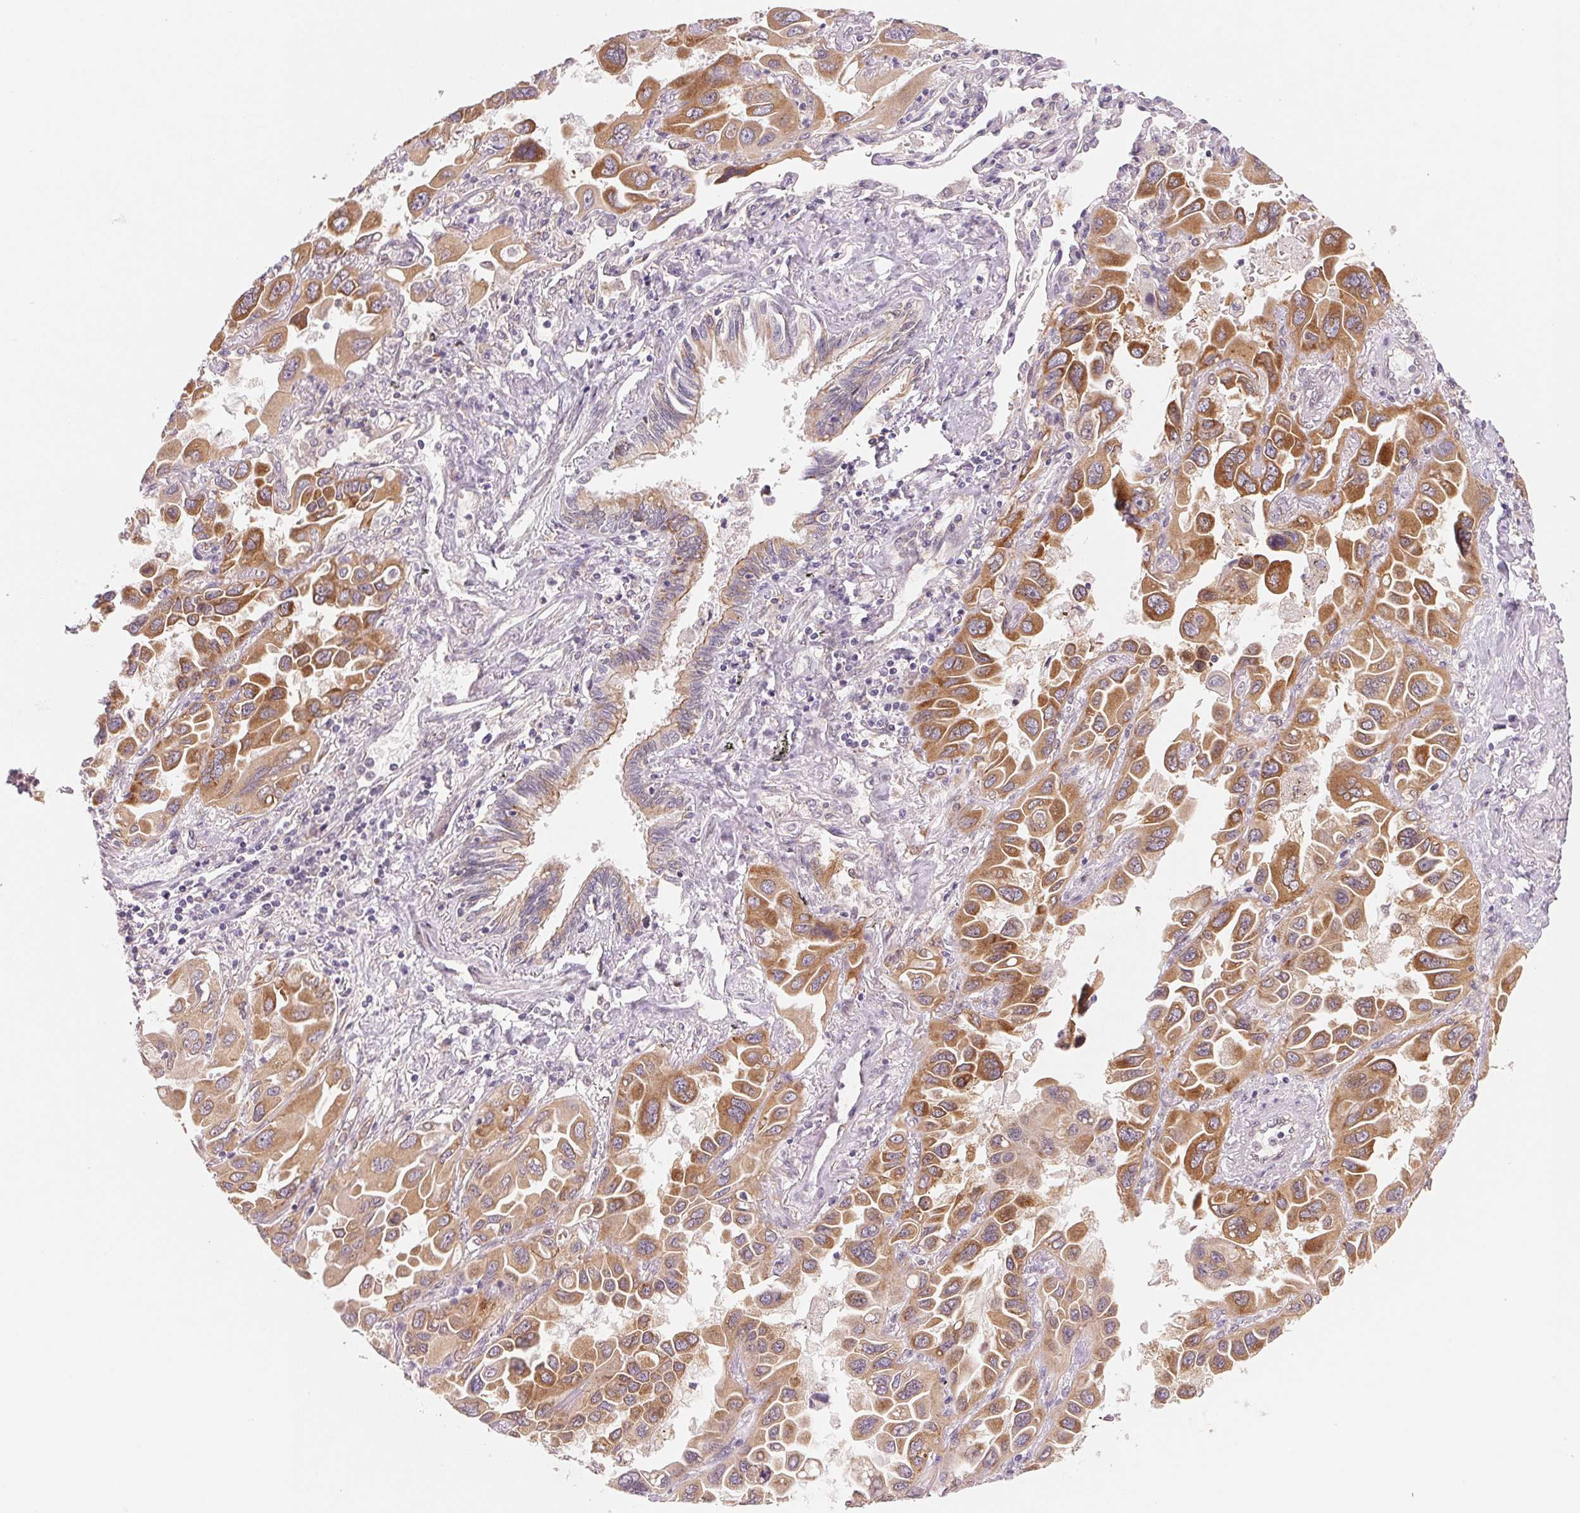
{"staining": {"intensity": "moderate", "quantity": ">75%", "location": "cytoplasmic/membranous"}, "tissue": "lung cancer", "cell_type": "Tumor cells", "image_type": "cancer", "snomed": [{"axis": "morphology", "description": "Adenocarcinoma, NOS"}, {"axis": "topography", "description": "Lung"}], "caption": "High-magnification brightfield microscopy of adenocarcinoma (lung) stained with DAB (brown) and counterstained with hematoxylin (blue). tumor cells exhibit moderate cytoplasmic/membranous expression is present in approximately>75% of cells.", "gene": "EI24", "patient": {"sex": "male", "age": 64}}